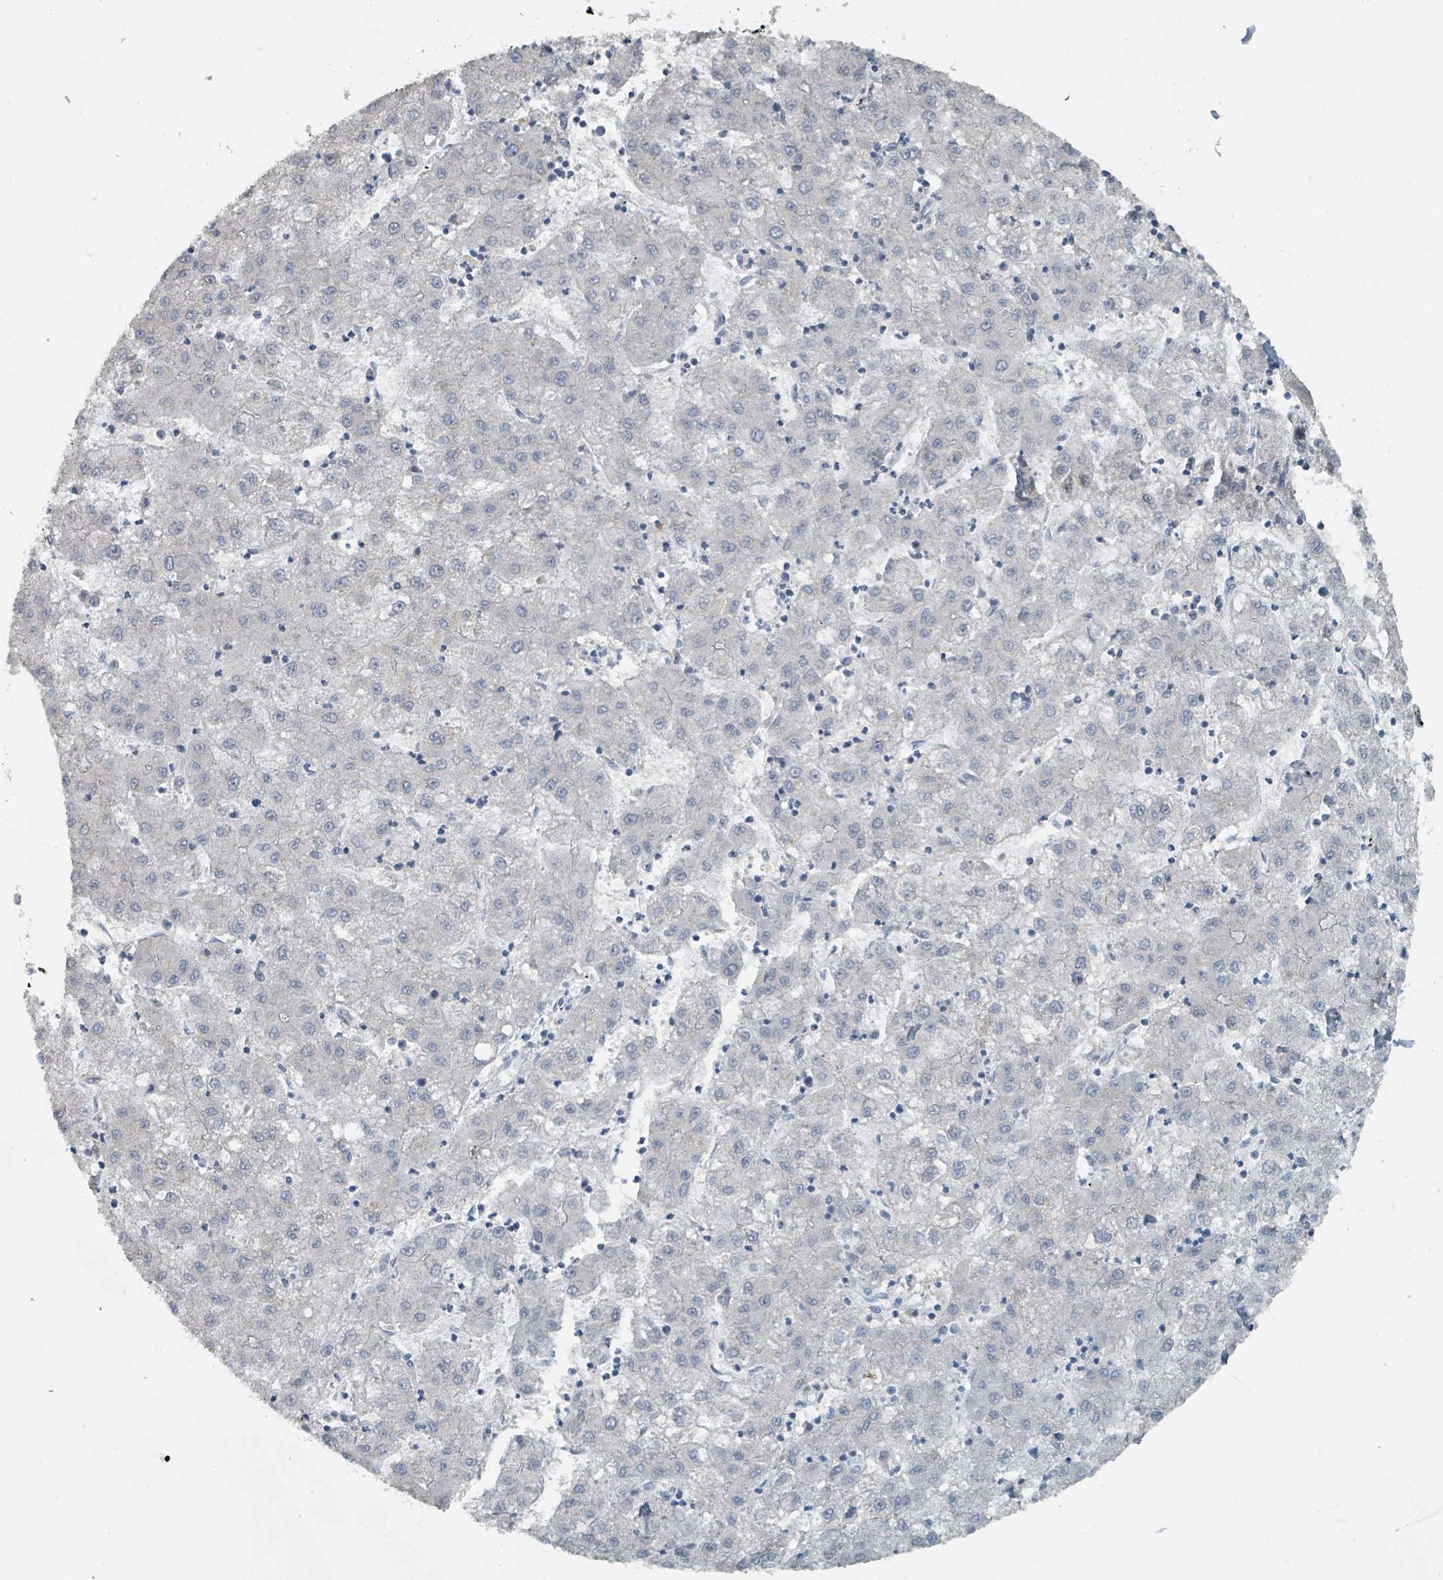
{"staining": {"intensity": "negative", "quantity": "none", "location": "none"}, "tissue": "liver cancer", "cell_type": "Tumor cells", "image_type": "cancer", "snomed": [{"axis": "morphology", "description": "Carcinoma, Hepatocellular, NOS"}, {"axis": "topography", "description": "Liver"}], "caption": "A histopathology image of human liver cancer (hepatocellular carcinoma) is negative for staining in tumor cells.", "gene": "RASA4", "patient": {"sex": "male", "age": 72}}